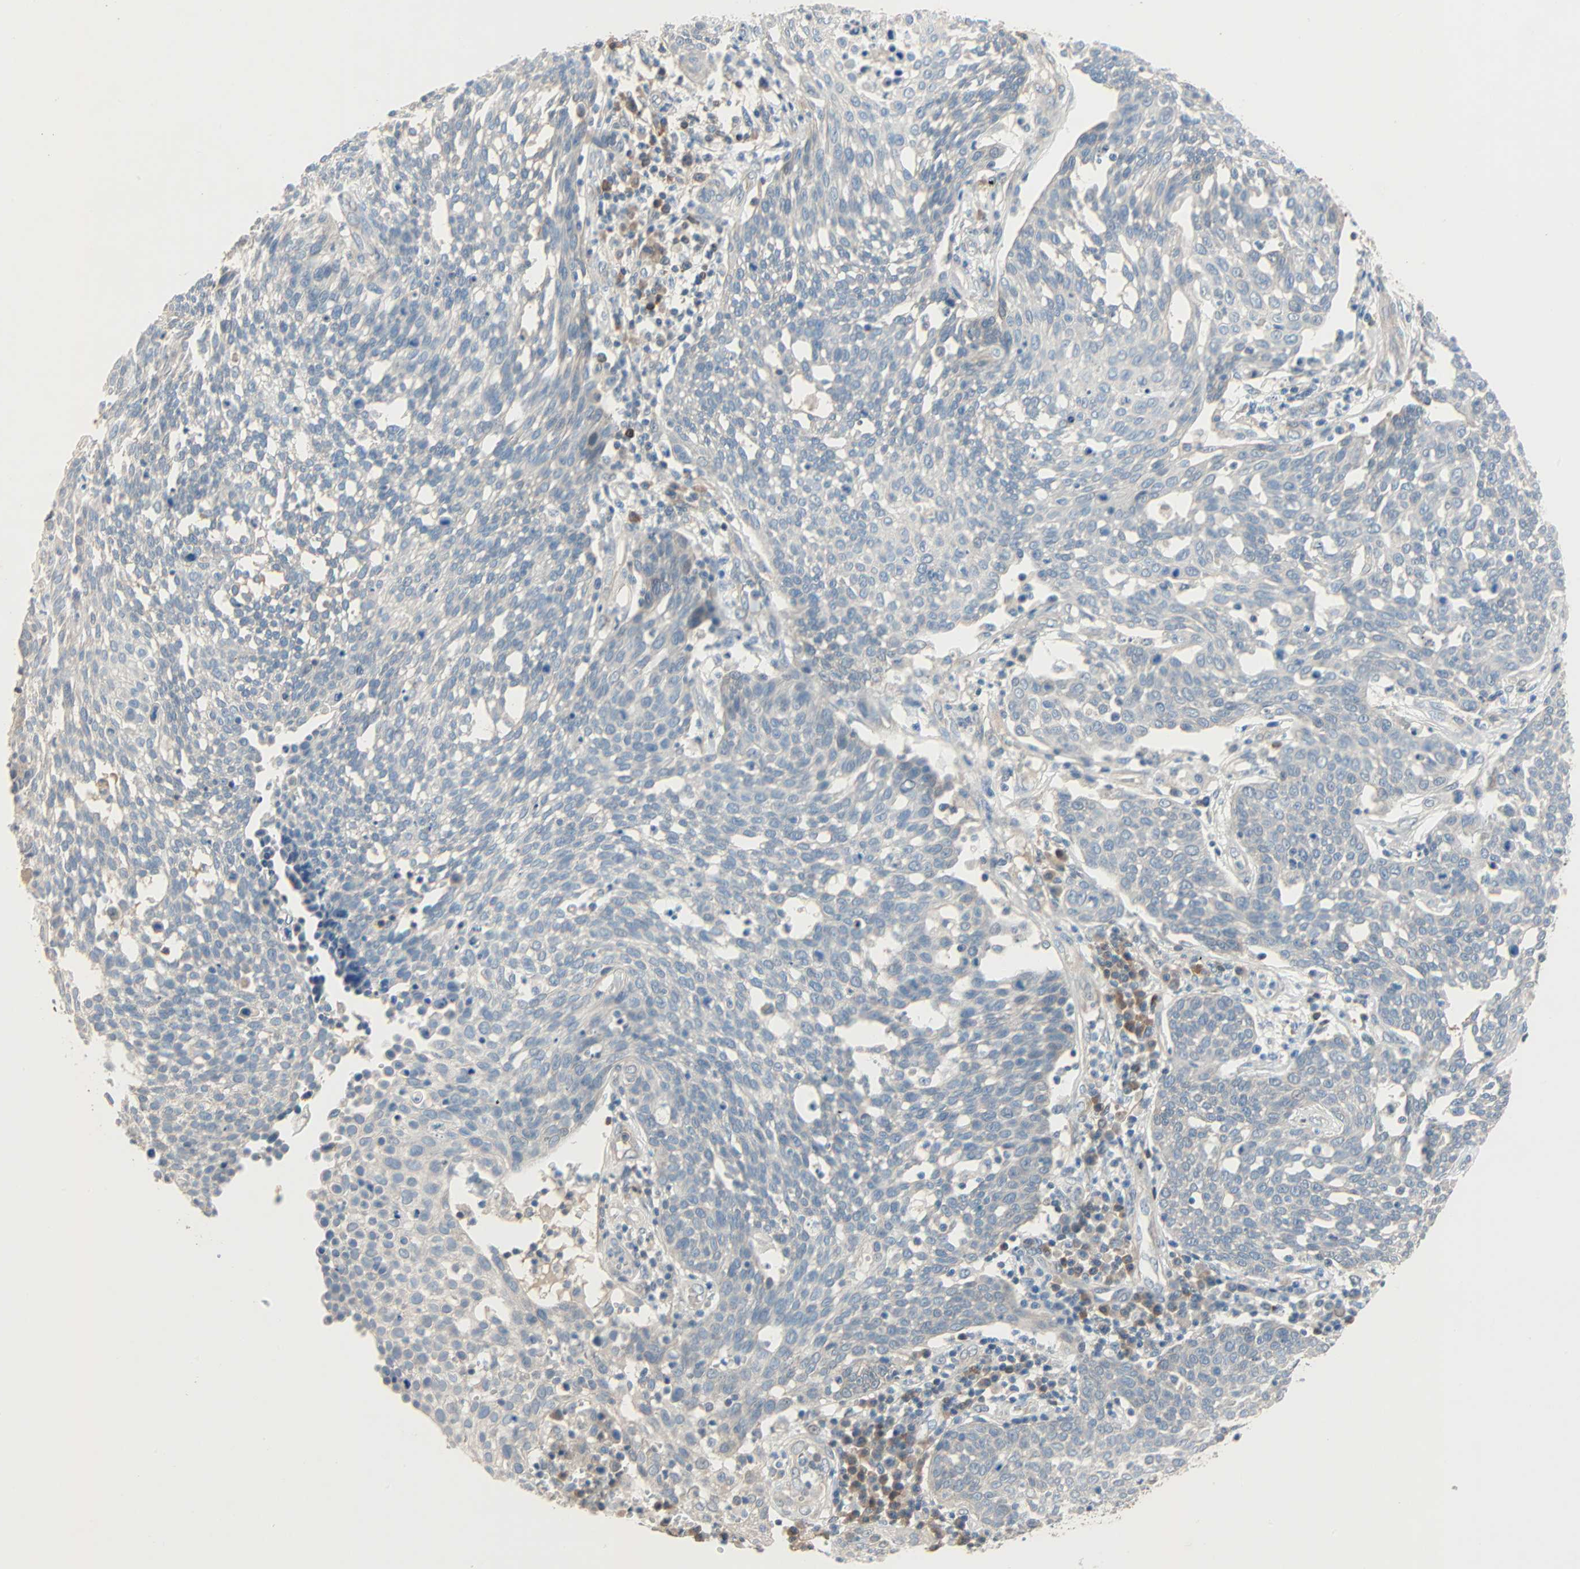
{"staining": {"intensity": "weak", "quantity": "25%-75%", "location": "cytoplasmic/membranous"}, "tissue": "cervical cancer", "cell_type": "Tumor cells", "image_type": "cancer", "snomed": [{"axis": "morphology", "description": "Squamous cell carcinoma, NOS"}, {"axis": "topography", "description": "Cervix"}], "caption": "This histopathology image exhibits IHC staining of cervical squamous cell carcinoma, with low weak cytoplasmic/membranous expression in about 25%-75% of tumor cells.", "gene": "TNFRSF12A", "patient": {"sex": "female", "age": 34}}